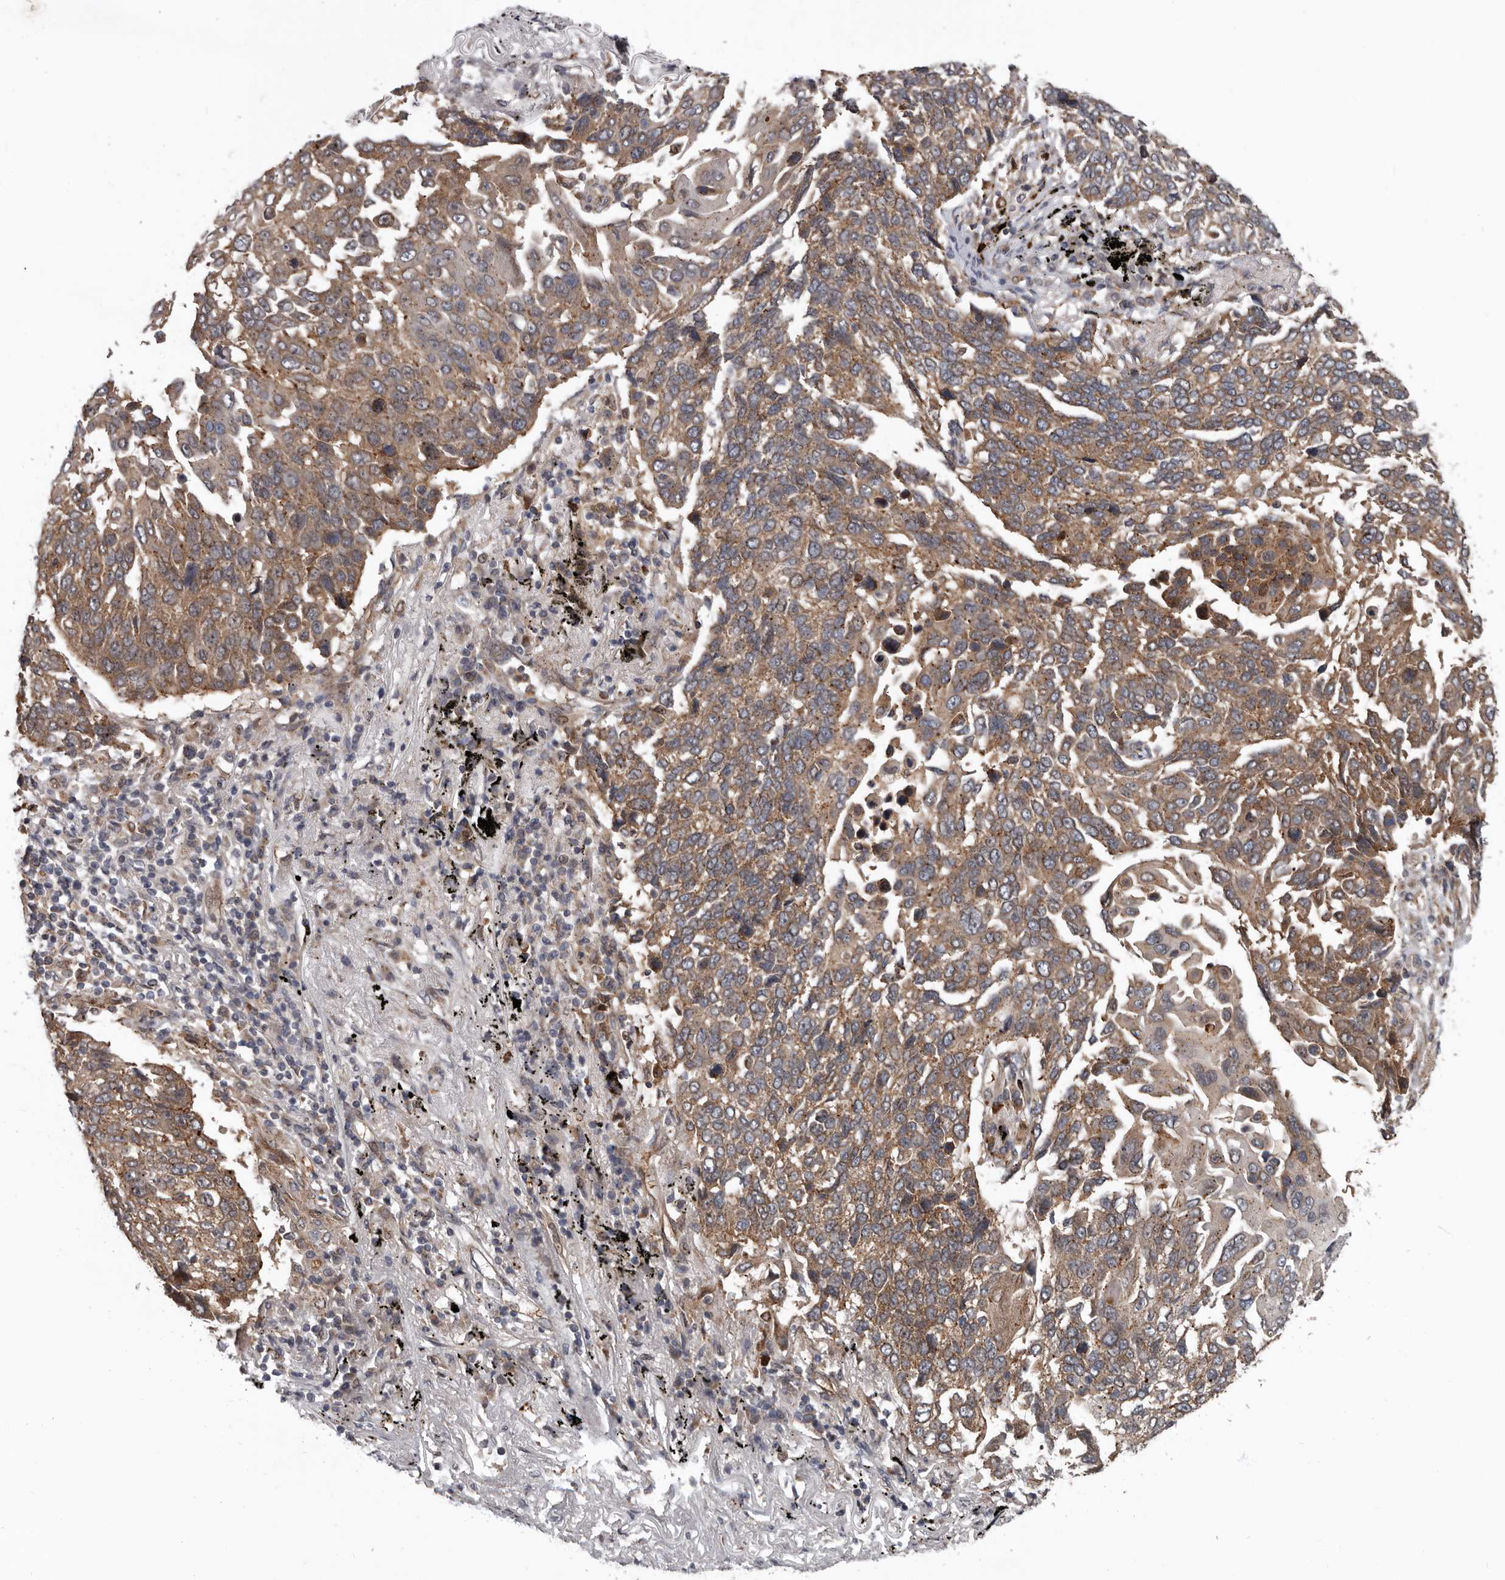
{"staining": {"intensity": "moderate", "quantity": ">75%", "location": "cytoplasmic/membranous"}, "tissue": "lung cancer", "cell_type": "Tumor cells", "image_type": "cancer", "snomed": [{"axis": "morphology", "description": "Squamous cell carcinoma, NOS"}, {"axis": "topography", "description": "Lung"}], "caption": "Immunohistochemistry (IHC) image of human lung cancer (squamous cell carcinoma) stained for a protein (brown), which shows medium levels of moderate cytoplasmic/membranous expression in about >75% of tumor cells.", "gene": "FGFR4", "patient": {"sex": "male", "age": 66}}